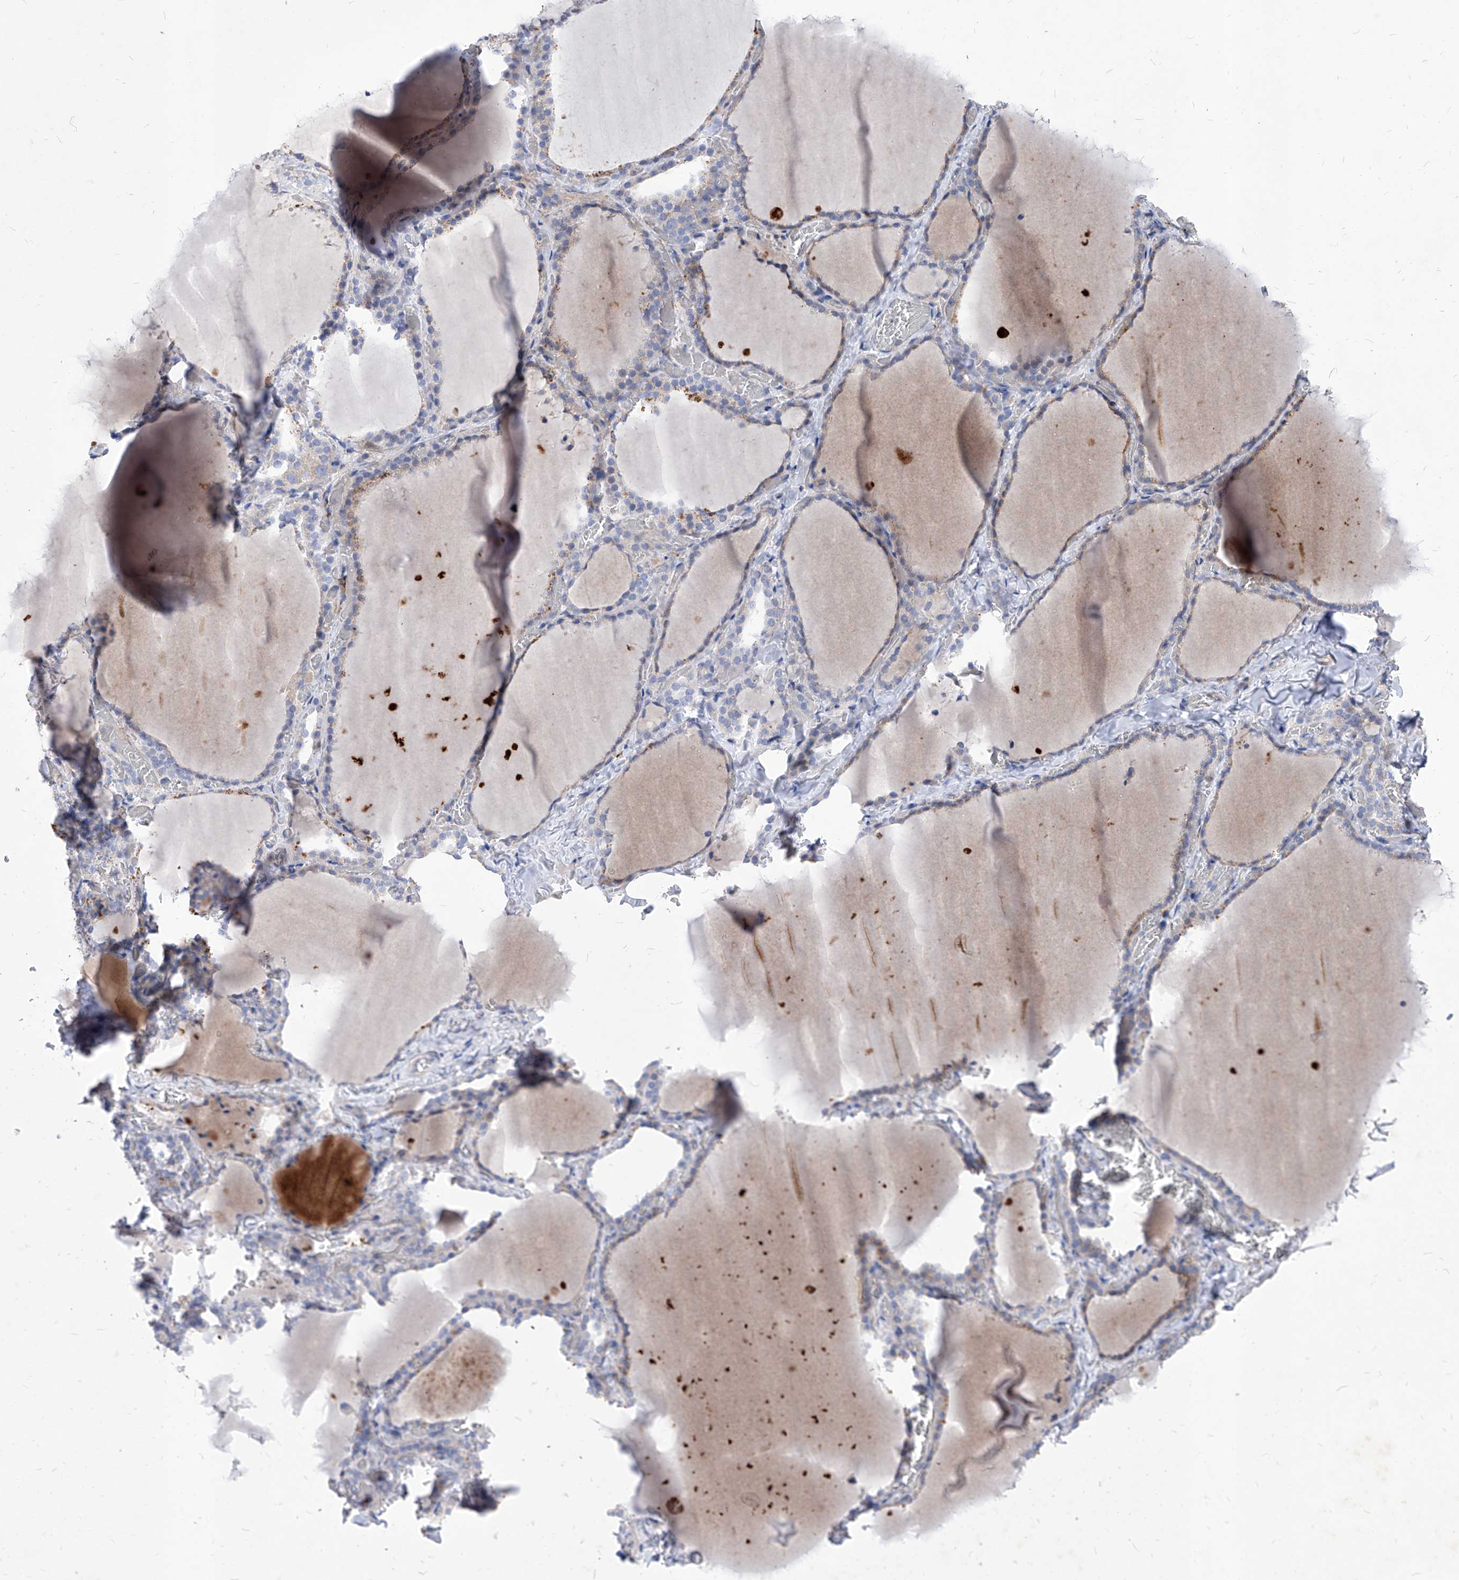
{"staining": {"intensity": "negative", "quantity": "none", "location": "none"}, "tissue": "thyroid gland", "cell_type": "Glandular cells", "image_type": "normal", "snomed": [{"axis": "morphology", "description": "Normal tissue, NOS"}, {"axis": "topography", "description": "Thyroid gland"}], "caption": "DAB immunohistochemical staining of normal human thyroid gland displays no significant positivity in glandular cells. The staining is performed using DAB (3,3'-diaminobenzidine) brown chromogen with nuclei counter-stained in using hematoxylin.", "gene": "UBOX5", "patient": {"sex": "female", "age": 22}}